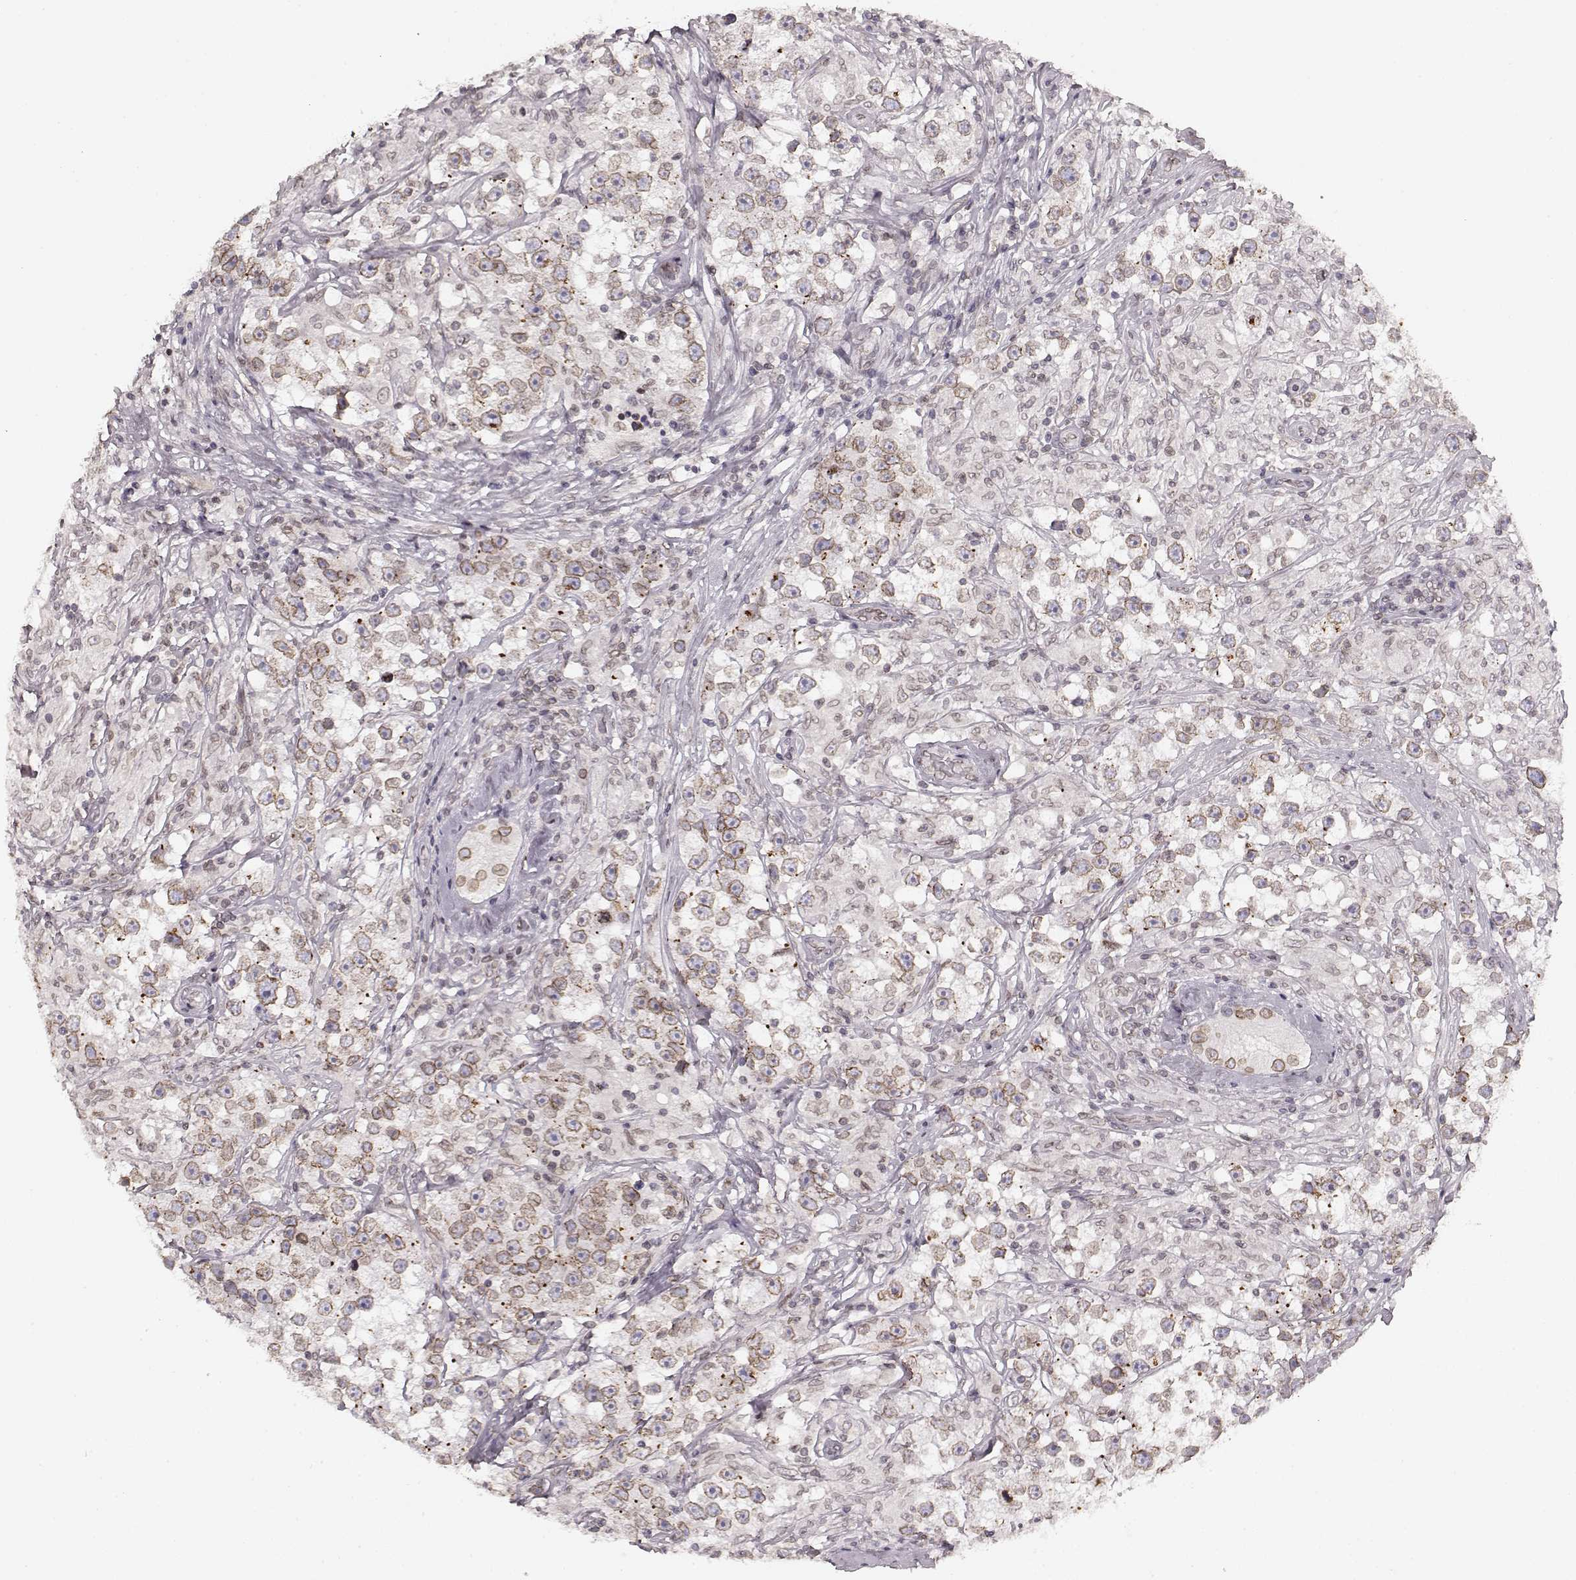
{"staining": {"intensity": "moderate", "quantity": "25%-75%", "location": "cytoplasmic/membranous,nuclear"}, "tissue": "testis cancer", "cell_type": "Tumor cells", "image_type": "cancer", "snomed": [{"axis": "morphology", "description": "Seminoma, NOS"}, {"axis": "topography", "description": "Testis"}], "caption": "Immunohistochemistry (IHC) staining of testis cancer, which displays medium levels of moderate cytoplasmic/membranous and nuclear staining in about 25%-75% of tumor cells indicating moderate cytoplasmic/membranous and nuclear protein expression. The staining was performed using DAB (brown) for protein detection and nuclei were counterstained in hematoxylin (blue).", "gene": "DCAF12", "patient": {"sex": "male", "age": 46}}